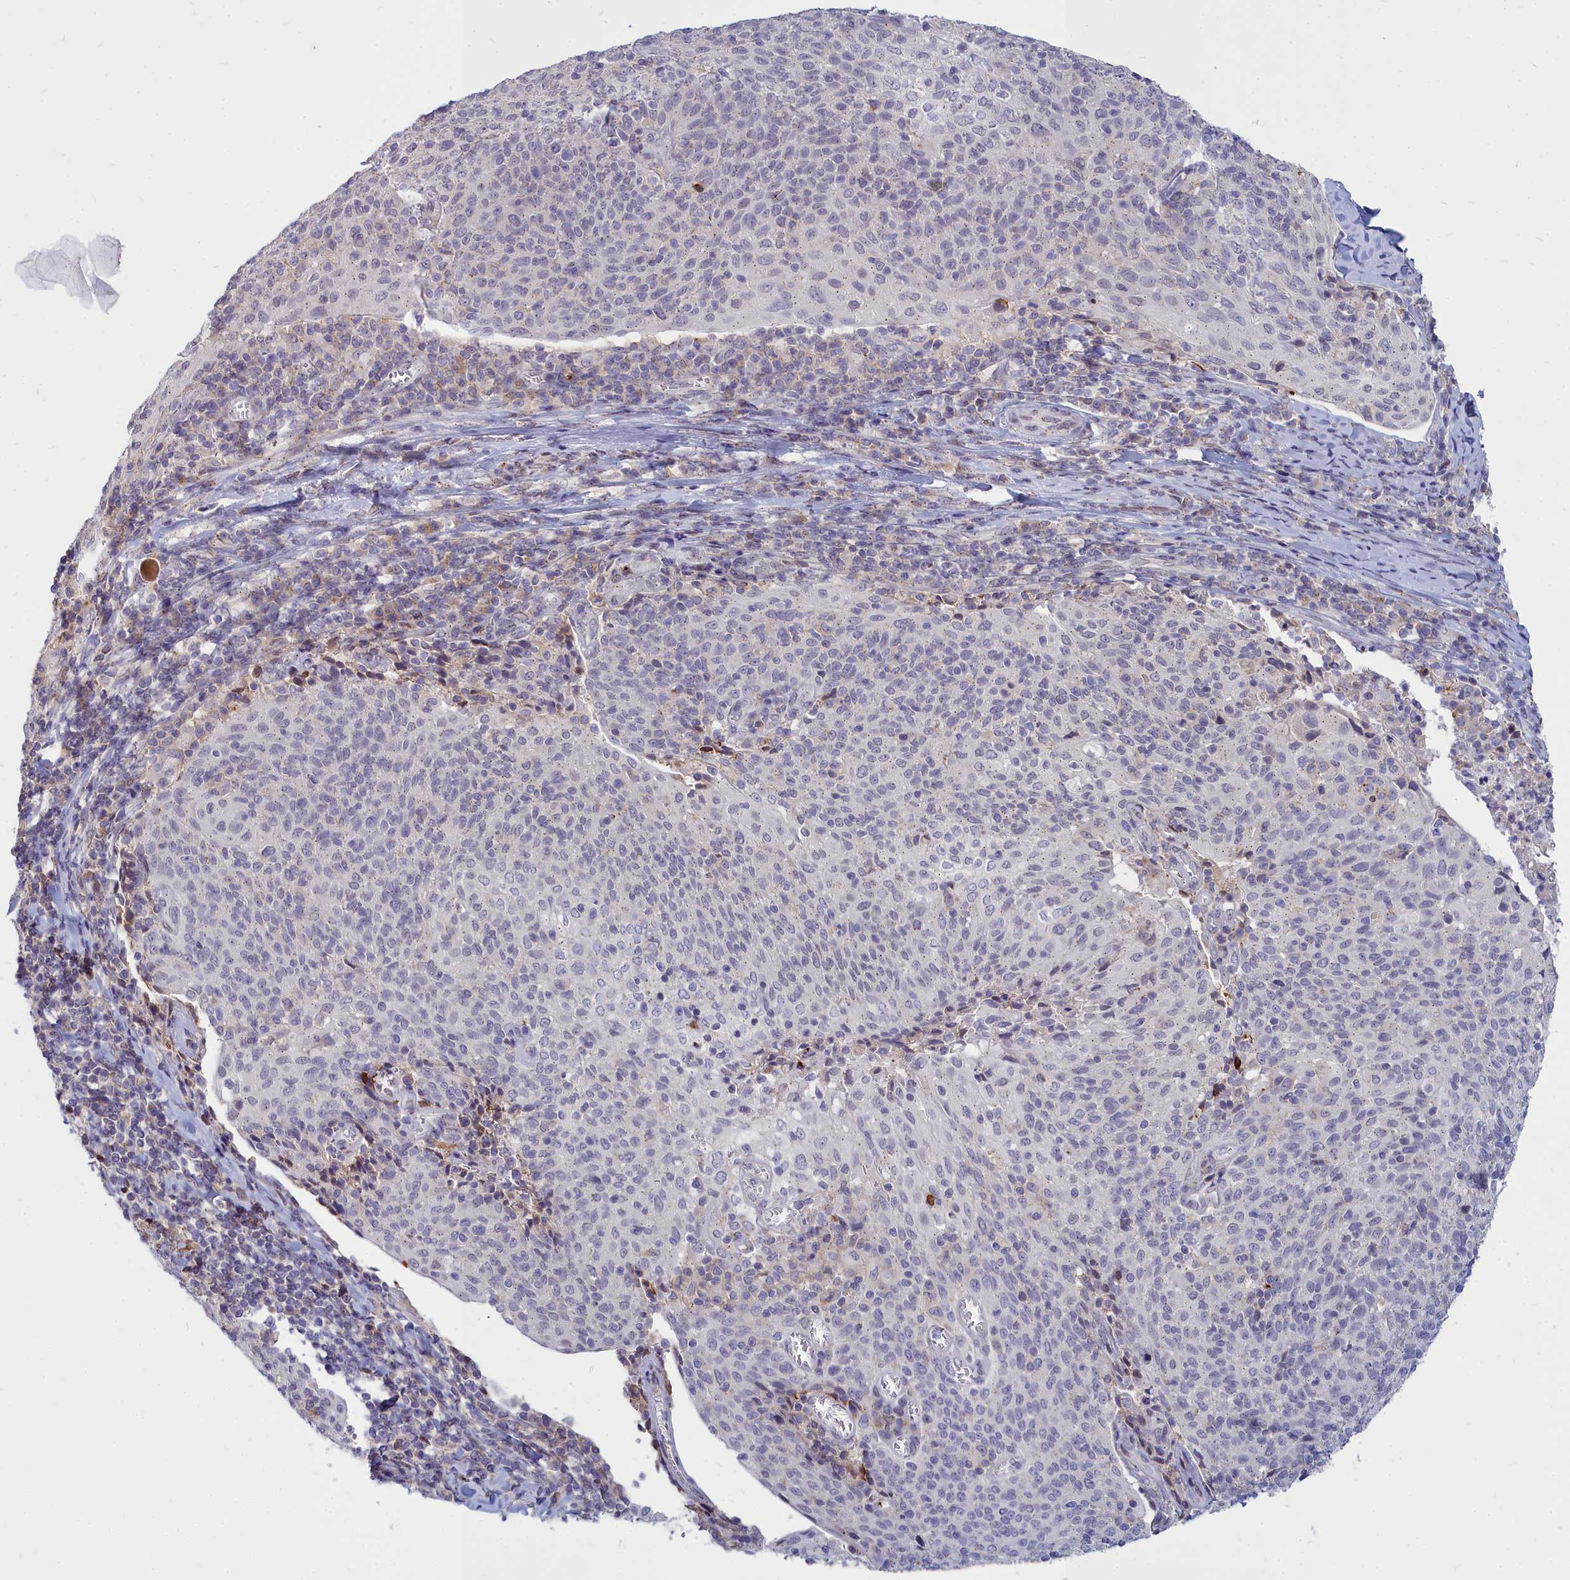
{"staining": {"intensity": "negative", "quantity": "none", "location": "none"}, "tissue": "cervical cancer", "cell_type": "Tumor cells", "image_type": "cancer", "snomed": [{"axis": "morphology", "description": "Squamous cell carcinoma, NOS"}, {"axis": "topography", "description": "Cervix"}], "caption": "DAB (3,3'-diaminobenzidine) immunohistochemical staining of human cervical cancer (squamous cell carcinoma) demonstrates no significant positivity in tumor cells.", "gene": "NOXA1", "patient": {"sex": "female", "age": 52}}